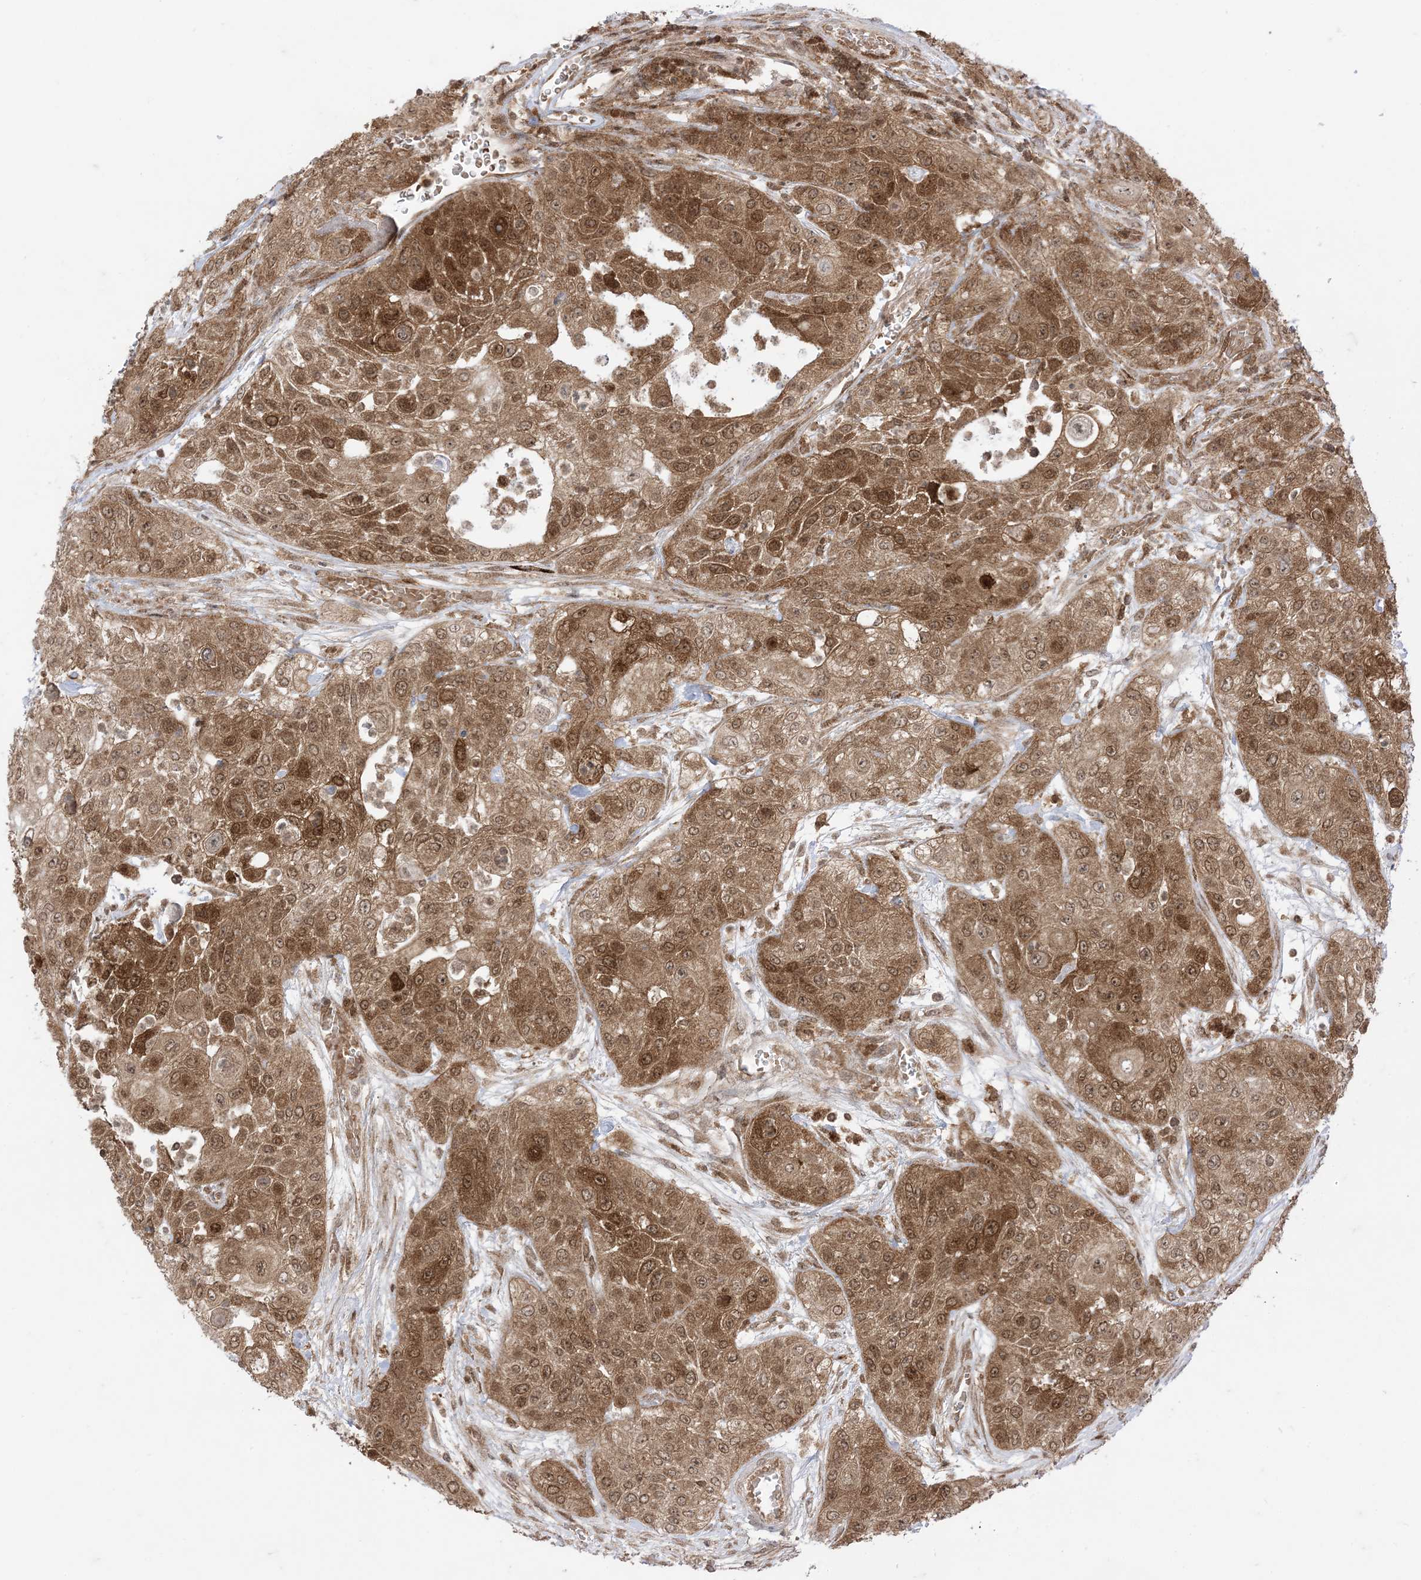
{"staining": {"intensity": "moderate", "quantity": ">75%", "location": "cytoplasmic/membranous,nuclear"}, "tissue": "urothelial cancer", "cell_type": "Tumor cells", "image_type": "cancer", "snomed": [{"axis": "morphology", "description": "Urothelial carcinoma, High grade"}, {"axis": "topography", "description": "Urinary bladder"}], "caption": "An image of urothelial carcinoma (high-grade) stained for a protein reveals moderate cytoplasmic/membranous and nuclear brown staining in tumor cells. (Brightfield microscopy of DAB IHC at high magnification).", "gene": "PTPA", "patient": {"sex": "female", "age": 79}}